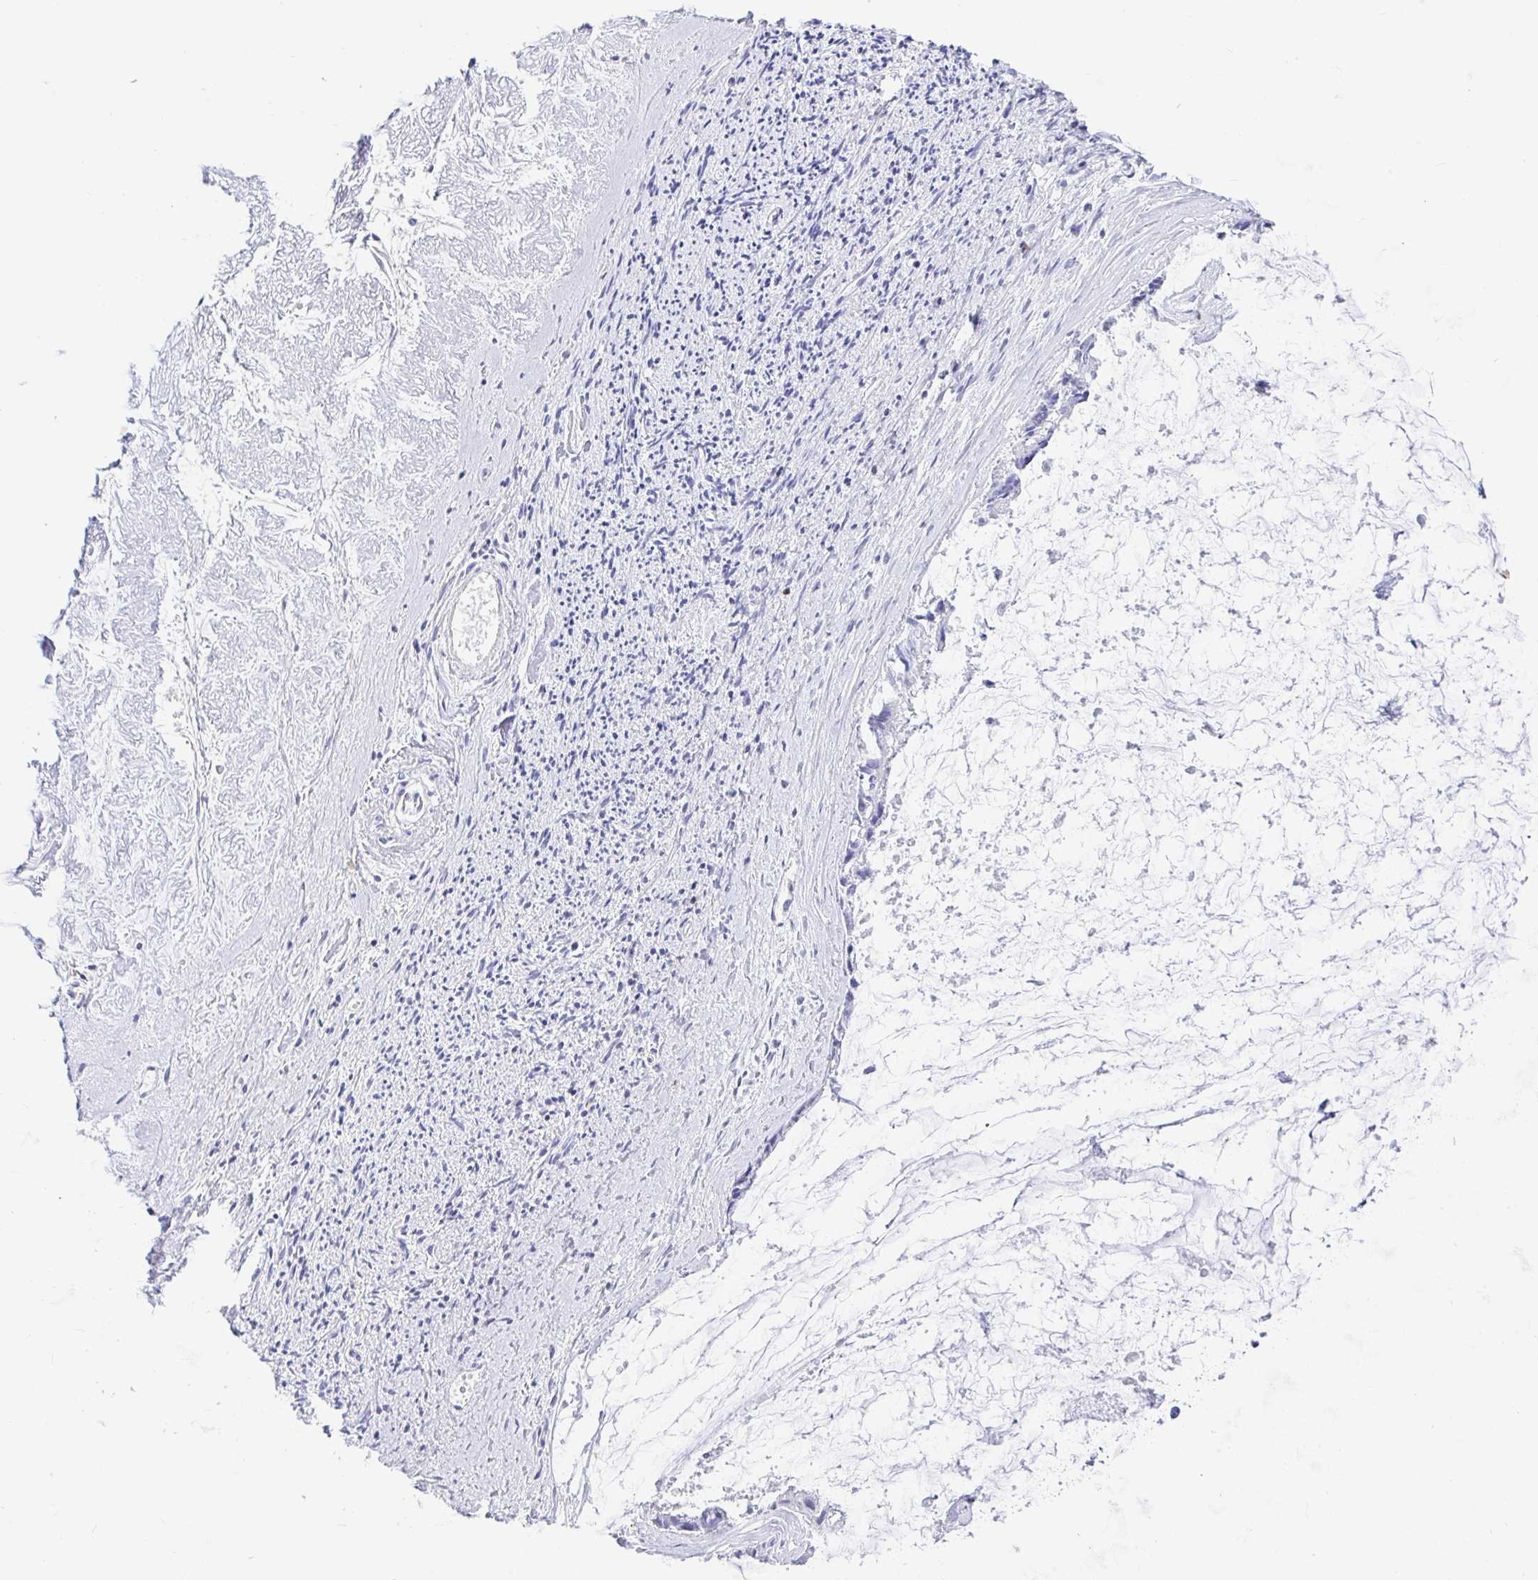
{"staining": {"intensity": "negative", "quantity": "none", "location": "none"}, "tissue": "ovarian cancer", "cell_type": "Tumor cells", "image_type": "cancer", "snomed": [{"axis": "morphology", "description": "Cystadenocarcinoma, mucinous, NOS"}, {"axis": "topography", "description": "Ovary"}], "caption": "High magnification brightfield microscopy of ovarian cancer (mucinous cystadenocarcinoma) stained with DAB (3,3'-diaminobenzidine) (brown) and counterstained with hematoxylin (blue): tumor cells show no significant positivity.", "gene": "CD5", "patient": {"sex": "female", "age": 90}}